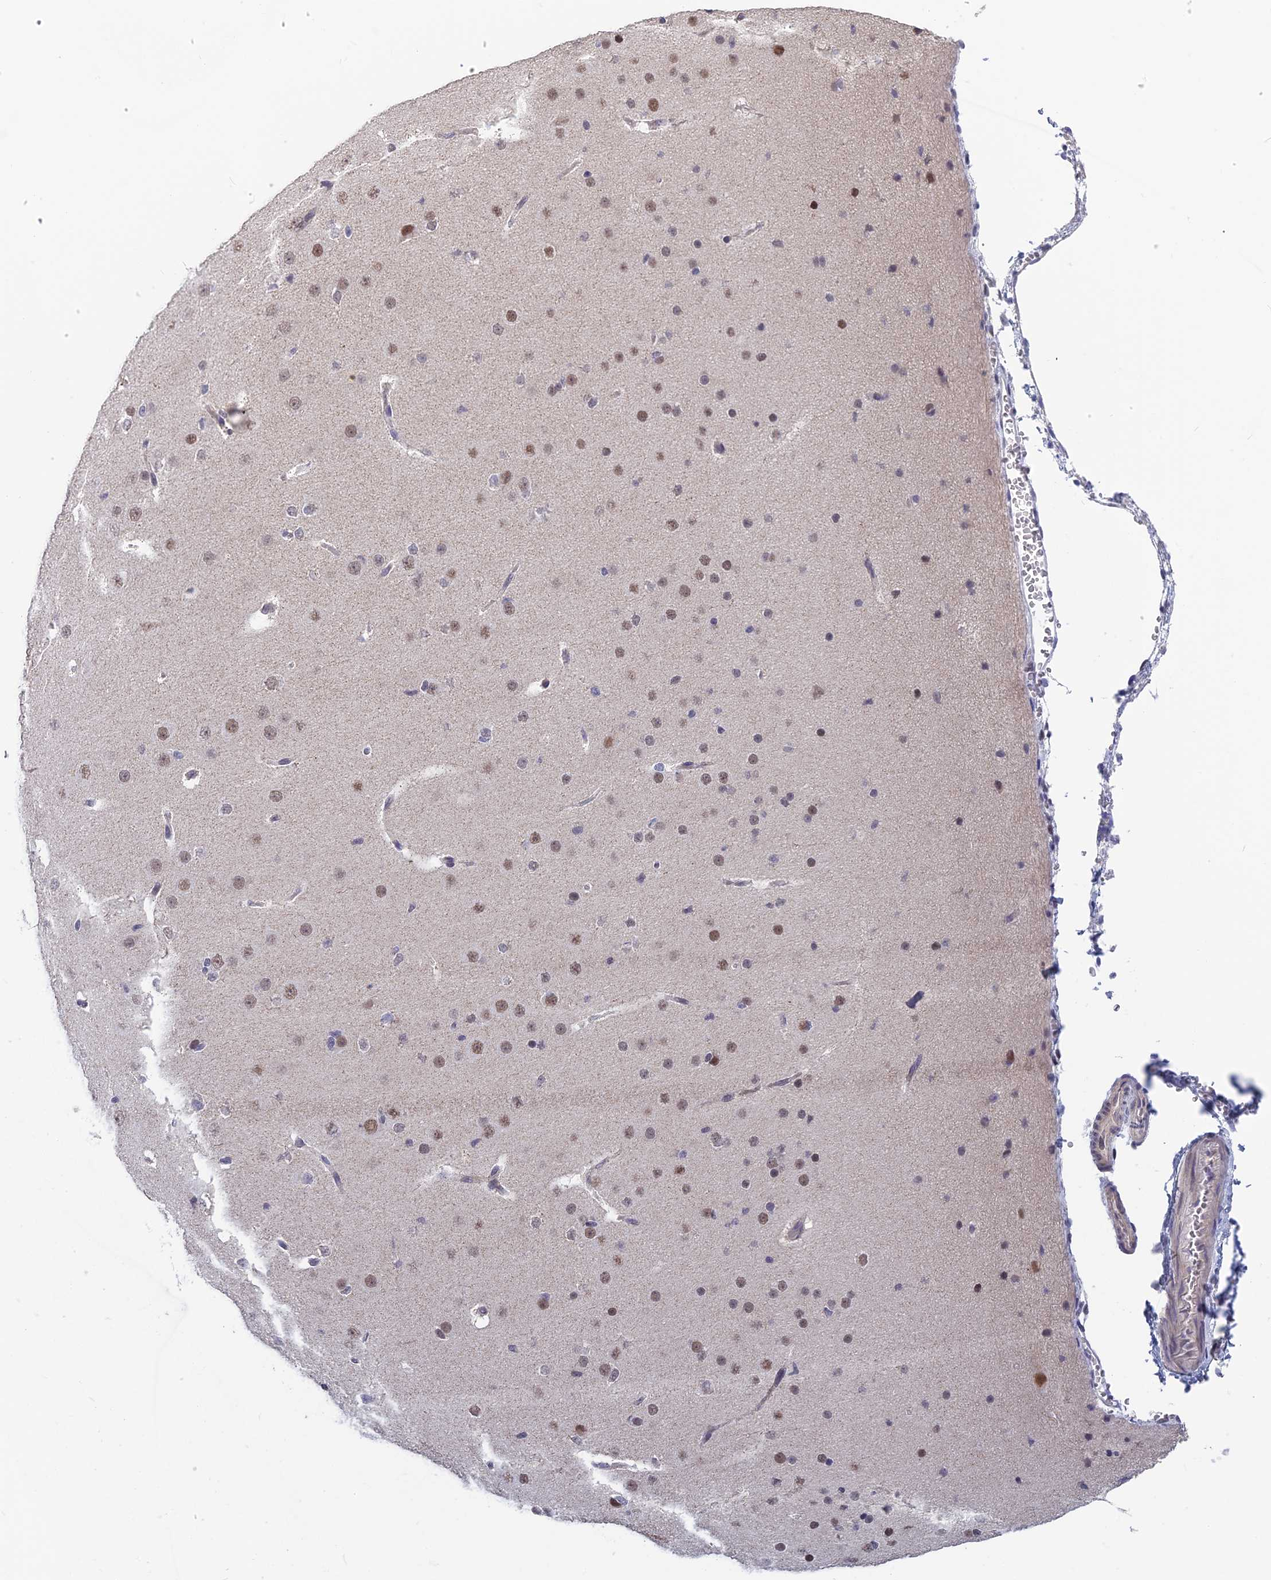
{"staining": {"intensity": "negative", "quantity": "none", "location": "none"}, "tissue": "cerebral cortex", "cell_type": "Endothelial cells", "image_type": "normal", "snomed": [{"axis": "morphology", "description": "Normal tissue, NOS"}, {"axis": "morphology", "description": "Developmental malformation"}, {"axis": "topography", "description": "Cerebral cortex"}], "caption": "This is a histopathology image of immunohistochemistry (IHC) staining of benign cerebral cortex, which shows no staining in endothelial cells. (Stains: DAB (3,3'-diaminobenzidine) immunohistochemistry (IHC) with hematoxylin counter stain, Microscopy: brightfield microscopy at high magnification).", "gene": "MT", "patient": {"sex": "female", "age": 30}}